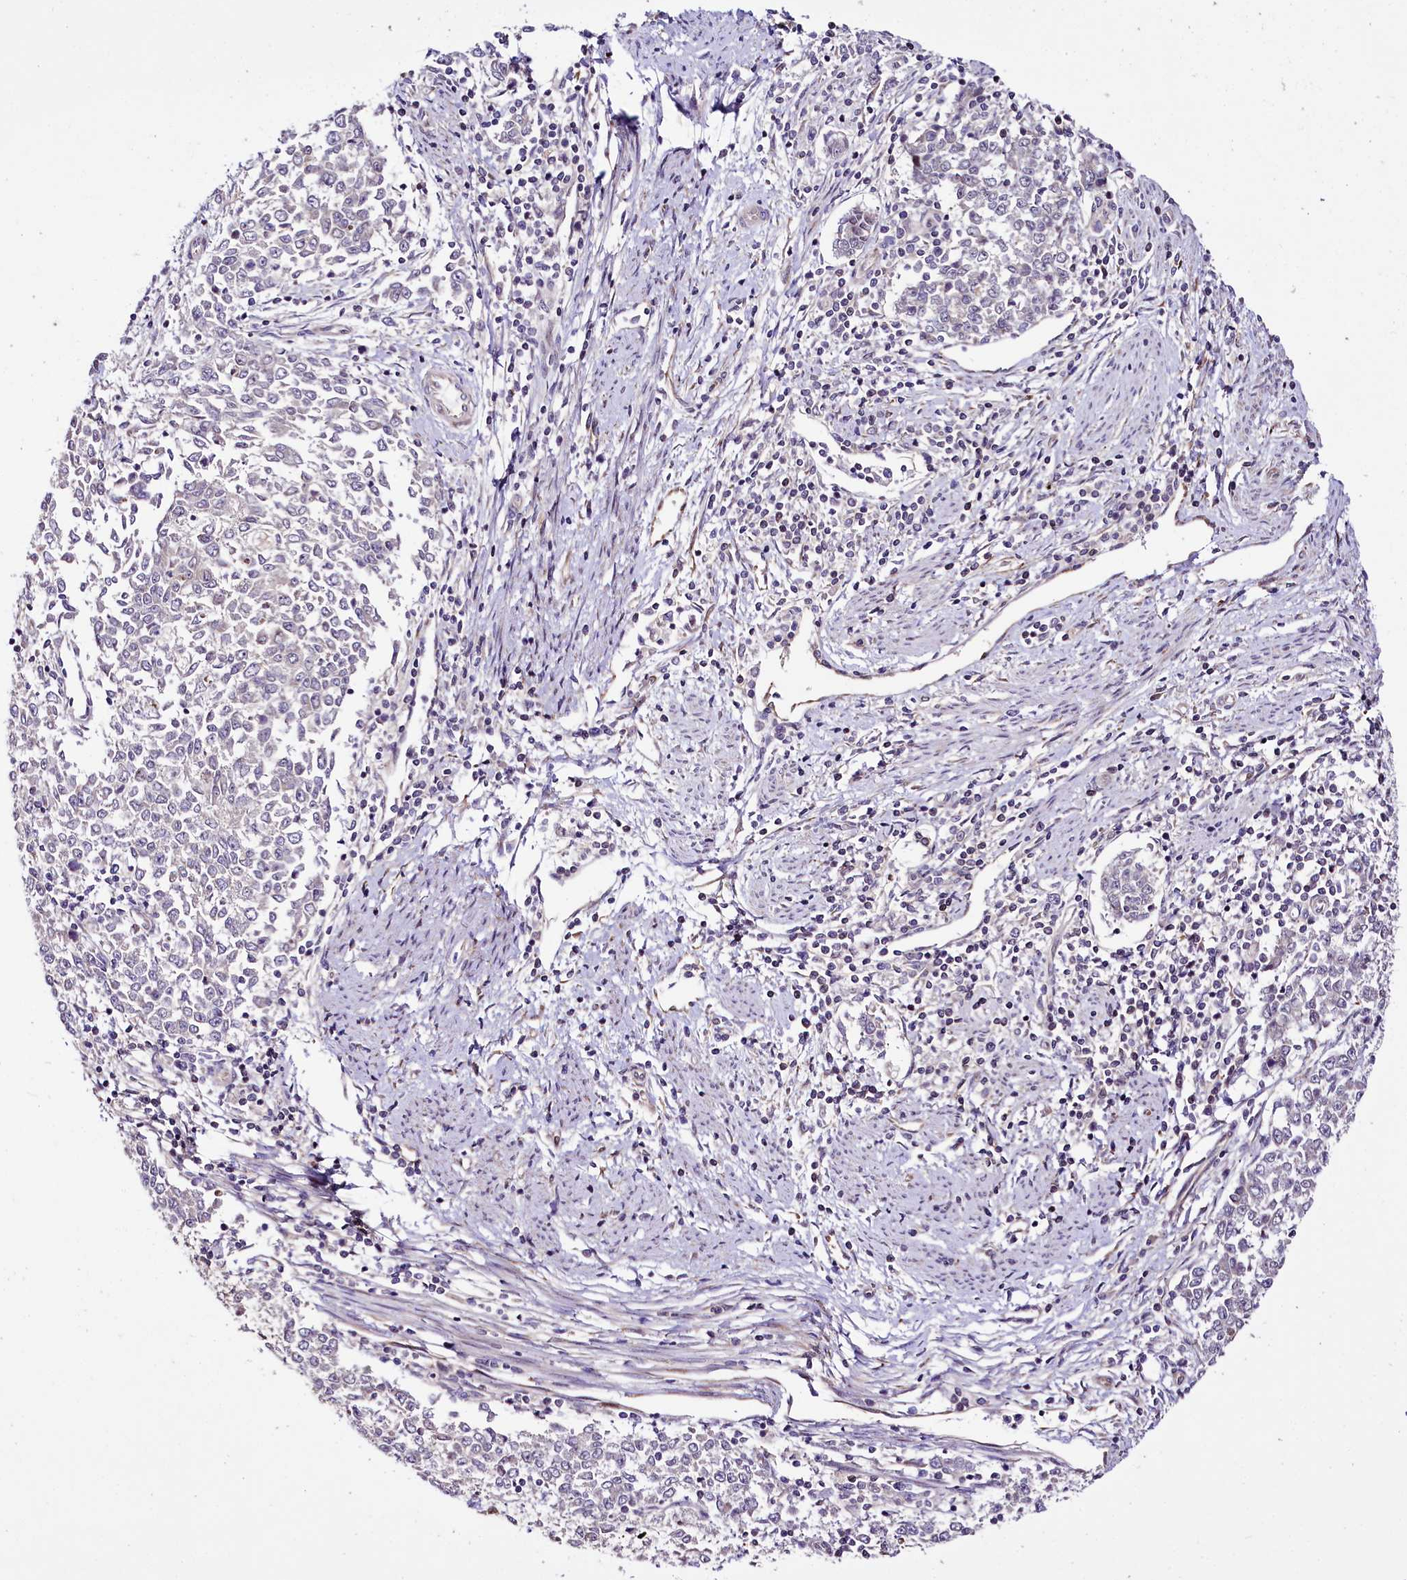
{"staining": {"intensity": "negative", "quantity": "none", "location": "none"}, "tissue": "endometrial cancer", "cell_type": "Tumor cells", "image_type": "cancer", "snomed": [{"axis": "morphology", "description": "Adenocarcinoma, NOS"}, {"axis": "topography", "description": "Endometrium"}], "caption": "Immunohistochemistry of adenocarcinoma (endometrial) exhibits no positivity in tumor cells.", "gene": "CUTC", "patient": {"sex": "female", "age": 50}}